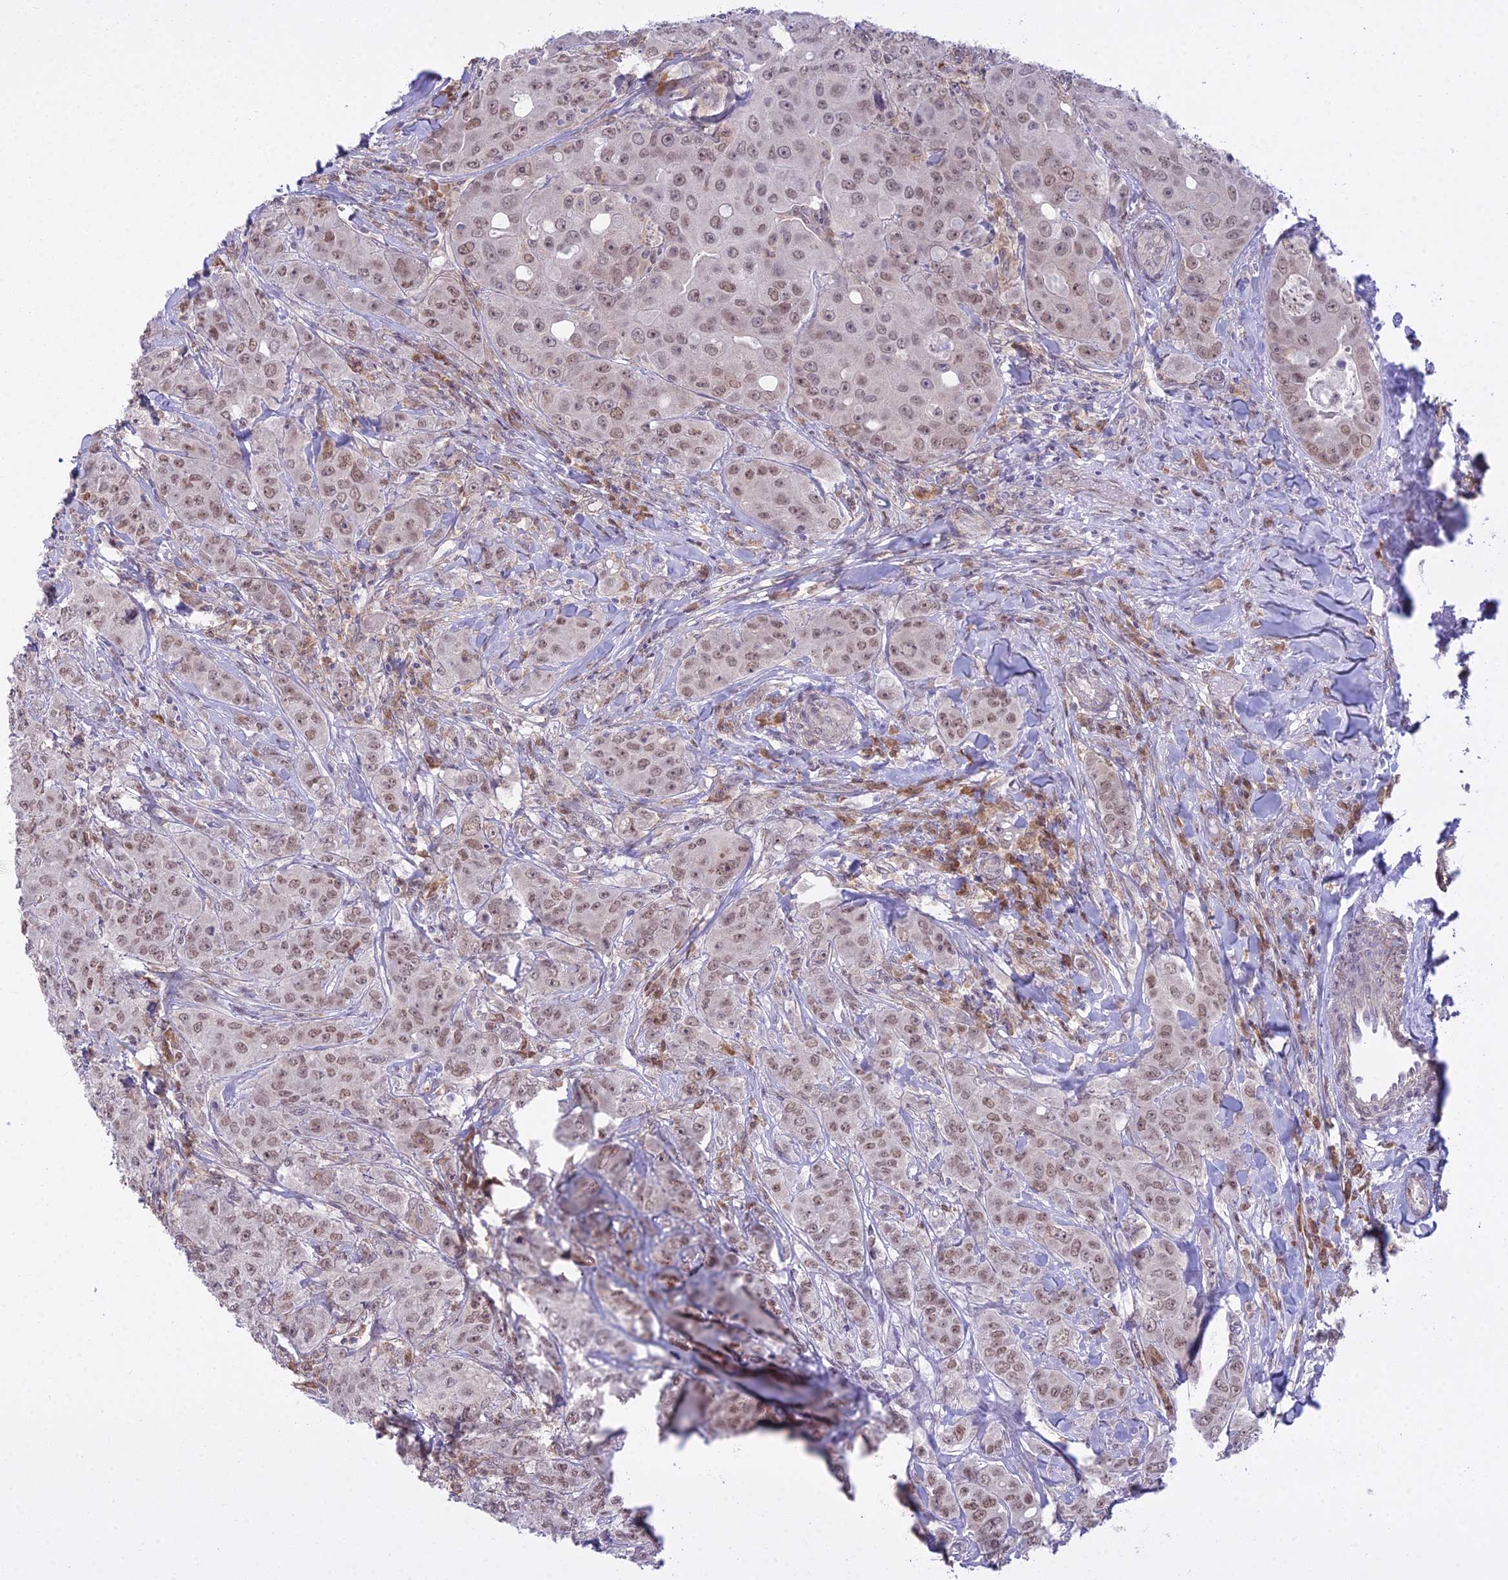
{"staining": {"intensity": "moderate", "quantity": ">75%", "location": "nuclear"}, "tissue": "breast cancer", "cell_type": "Tumor cells", "image_type": "cancer", "snomed": [{"axis": "morphology", "description": "Duct carcinoma"}, {"axis": "topography", "description": "Breast"}], "caption": "Breast invasive ductal carcinoma stained with a protein marker exhibits moderate staining in tumor cells.", "gene": "BLNK", "patient": {"sex": "female", "age": 43}}